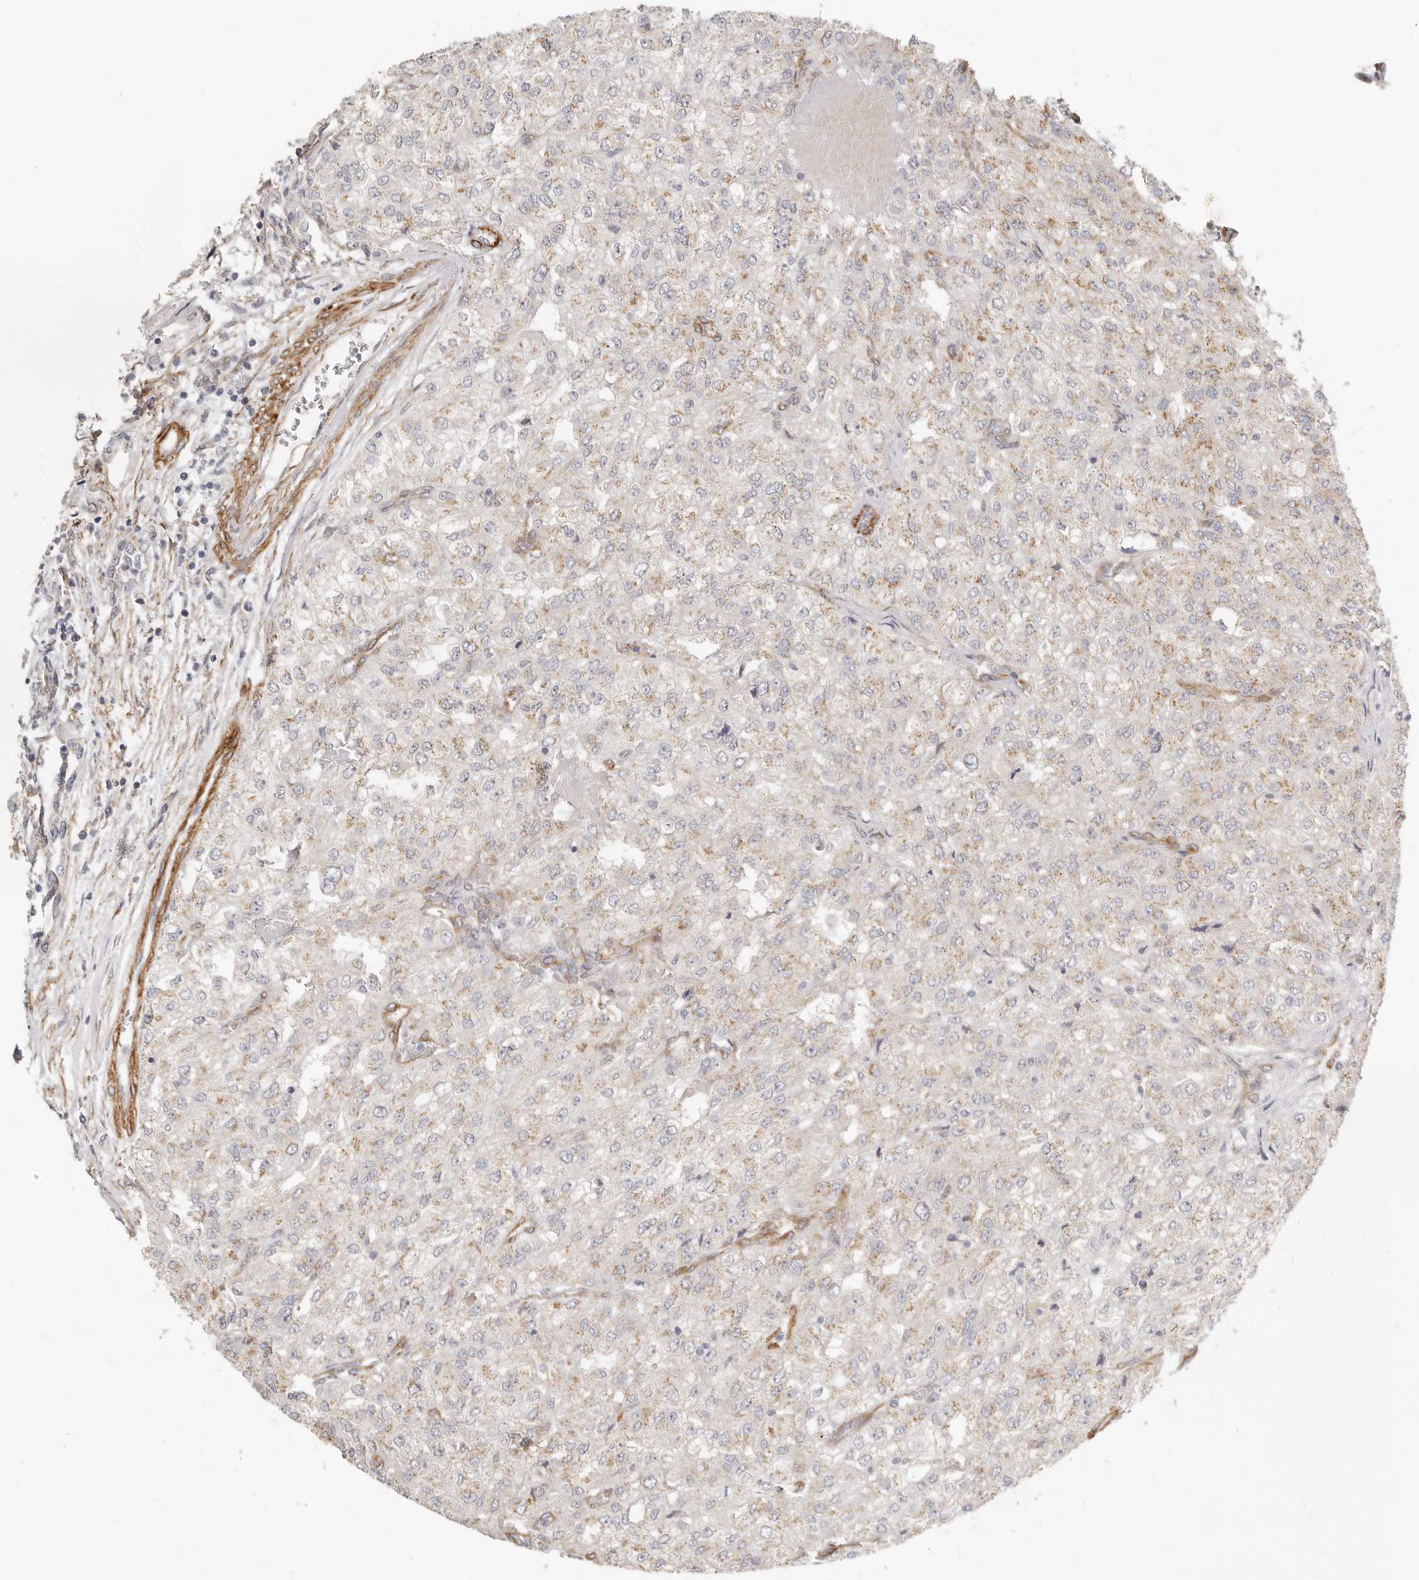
{"staining": {"intensity": "weak", "quantity": "25%-75%", "location": "cytoplasmic/membranous"}, "tissue": "renal cancer", "cell_type": "Tumor cells", "image_type": "cancer", "snomed": [{"axis": "morphology", "description": "Adenocarcinoma, NOS"}, {"axis": "topography", "description": "Kidney"}], "caption": "Renal cancer (adenocarcinoma) stained for a protein shows weak cytoplasmic/membranous positivity in tumor cells.", "gene": "RABAC1", "patient": {"sex": "female", "age": 54}}